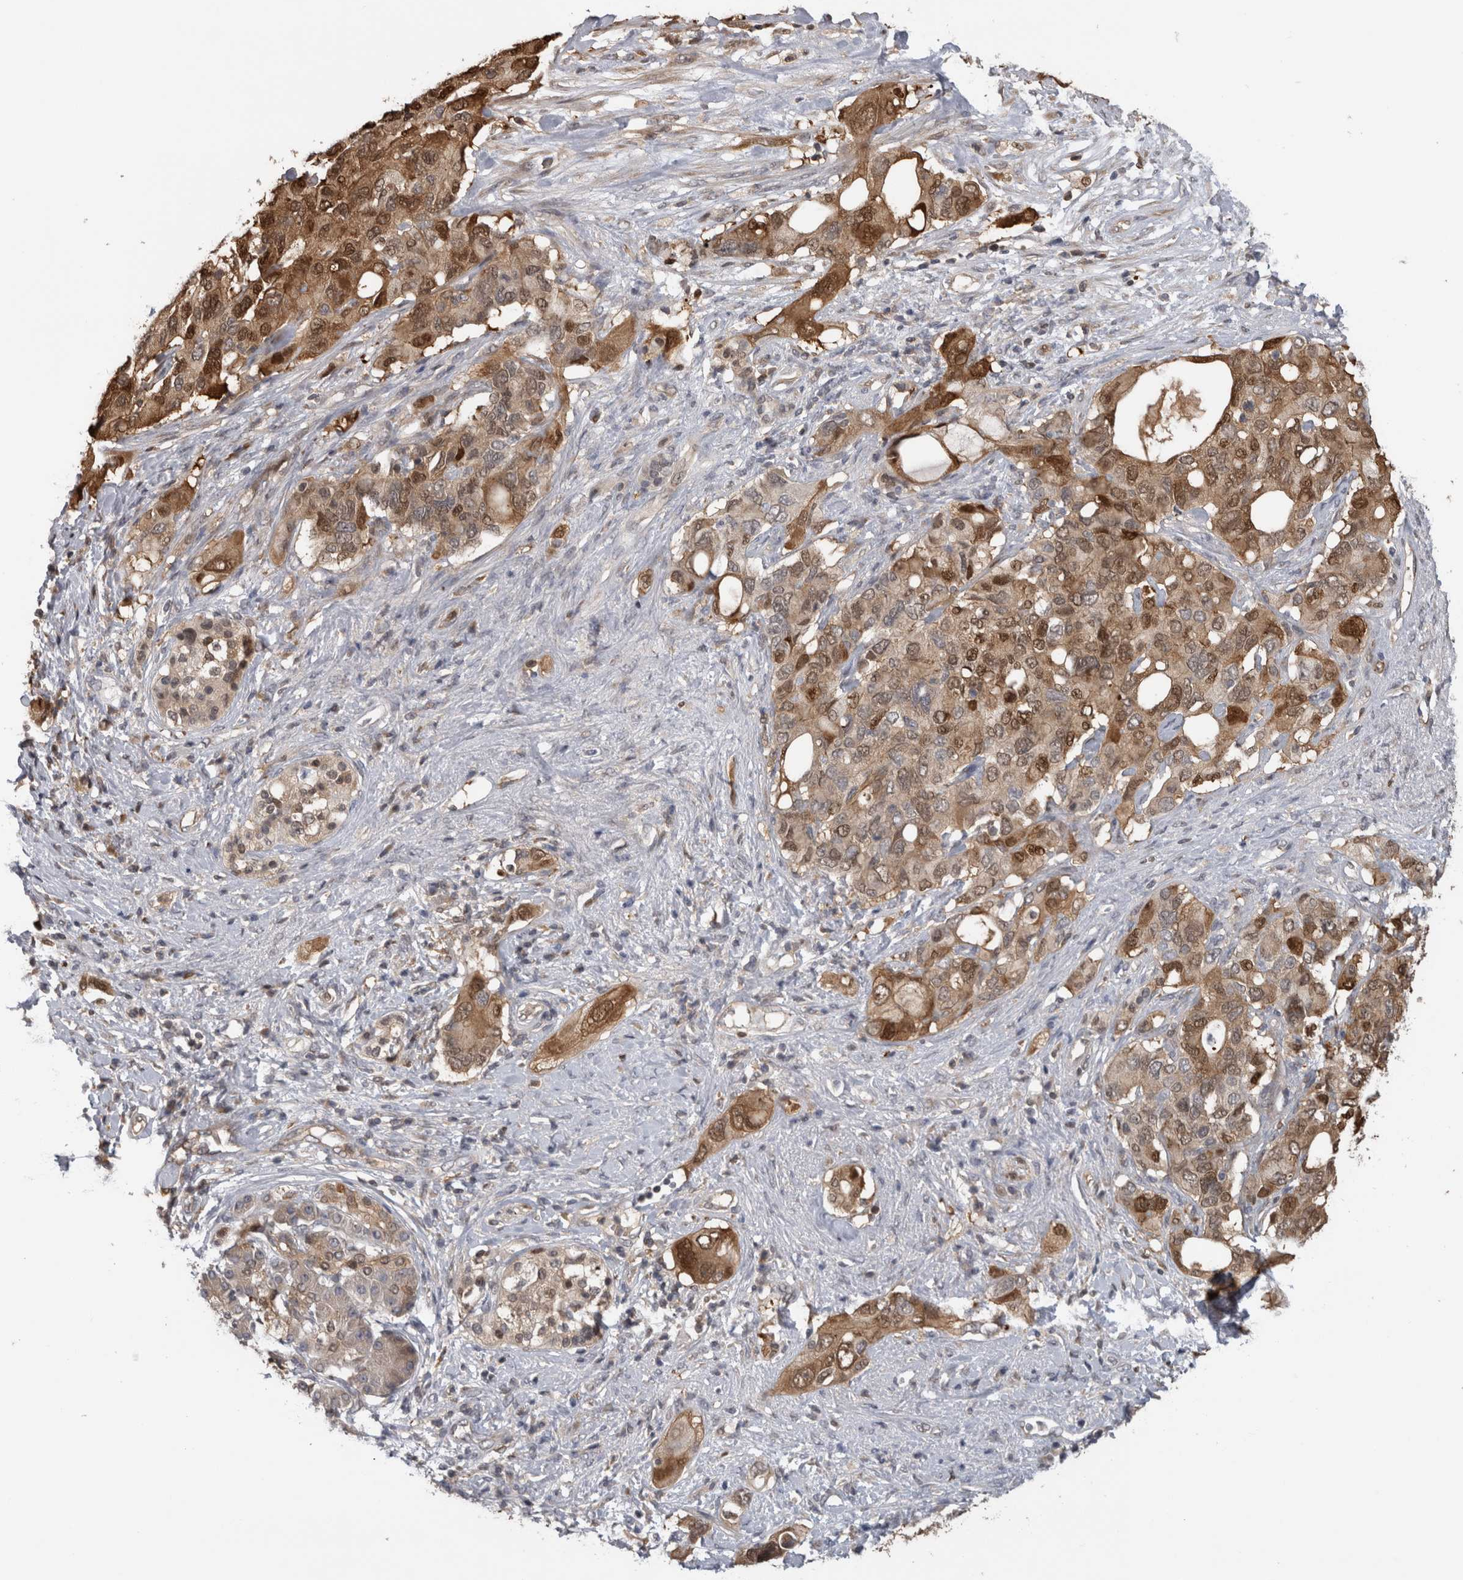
{"staining": {"intensity": "moderate", "quantity": ">75%", "location": "cytoplasmic/membranous,nuclear"}, "tissue": "pancreatic cancer", "cell_type": "Tumor cells", "image_type": "cancer", "snomed": [{"axis": "morphology", "description": "Adenocarcinoma, NOS"}, {"axis": "topography", "description": "Pancreas"}], "caption": "The immunohistochemical stain labels moderate cytoplasmic/membranous and nuclear staining in tumor cells of adenocarcinoma (pancreatic) tissue. Immunohistochemistry stains the protein of interest in brown and the nuclei are stained blue.", "gene": "USH1G", "patient": {"sex": "female", "age": 56}}